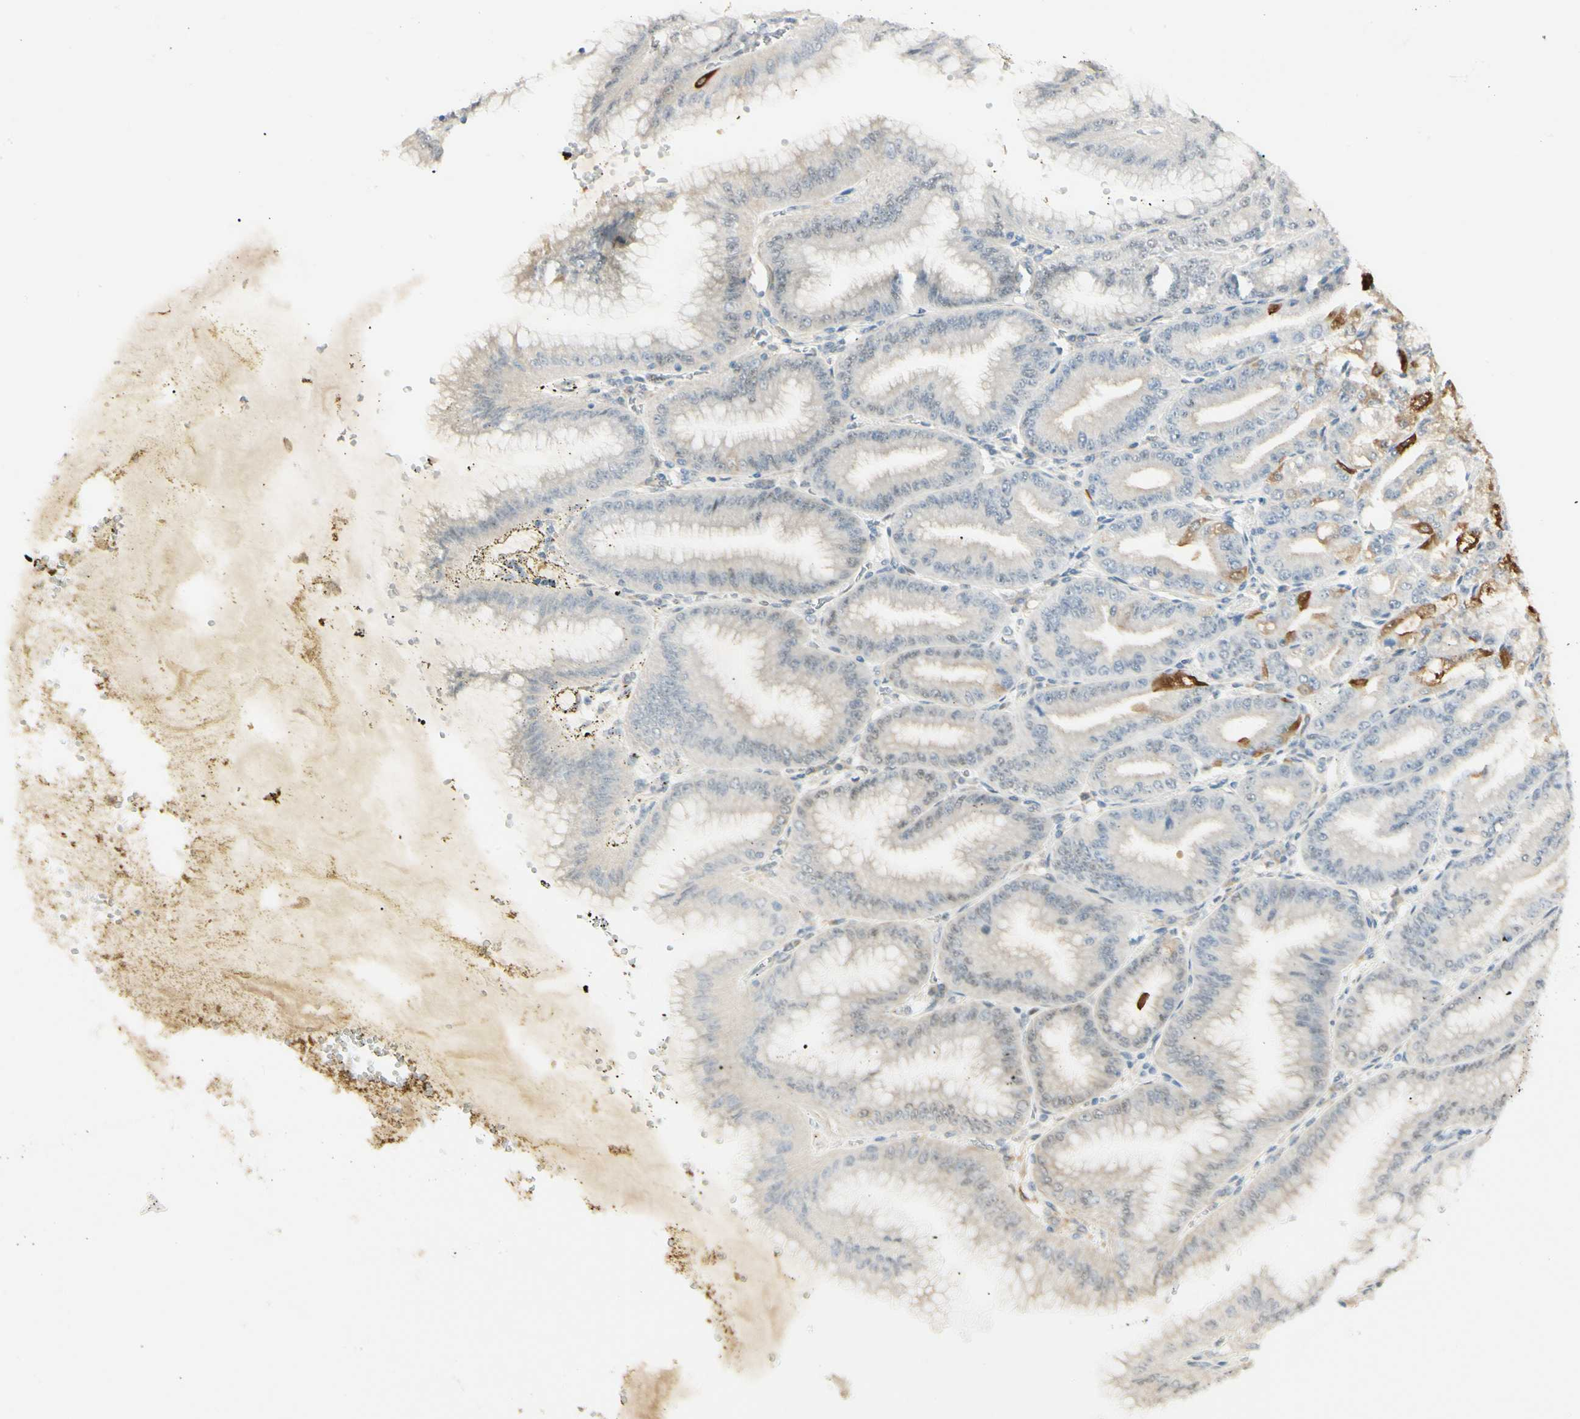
{"staining": {"intensity": "weak", "quantity": "25%-75%", "location": "cytoplasmic/membranous"}, "tissue": "stomach", "cell_type": "Glandular cells", "image_type": "normal", "snomed": [{"axis": "morphology", "description": "Normal tissue, NOS"}, {"axis": "topography", "description": "Stomach, lower"}], "caption": "High-power microscopy captured an immunohistochemistry (IHC) micrograph of normal stomach, revealing weak cytoplasmic/membranous positivity in approximately 25%-75% of glandular cells.", "gene": "FNDC3B", "patient": {"sex": "male", "age": 71}}